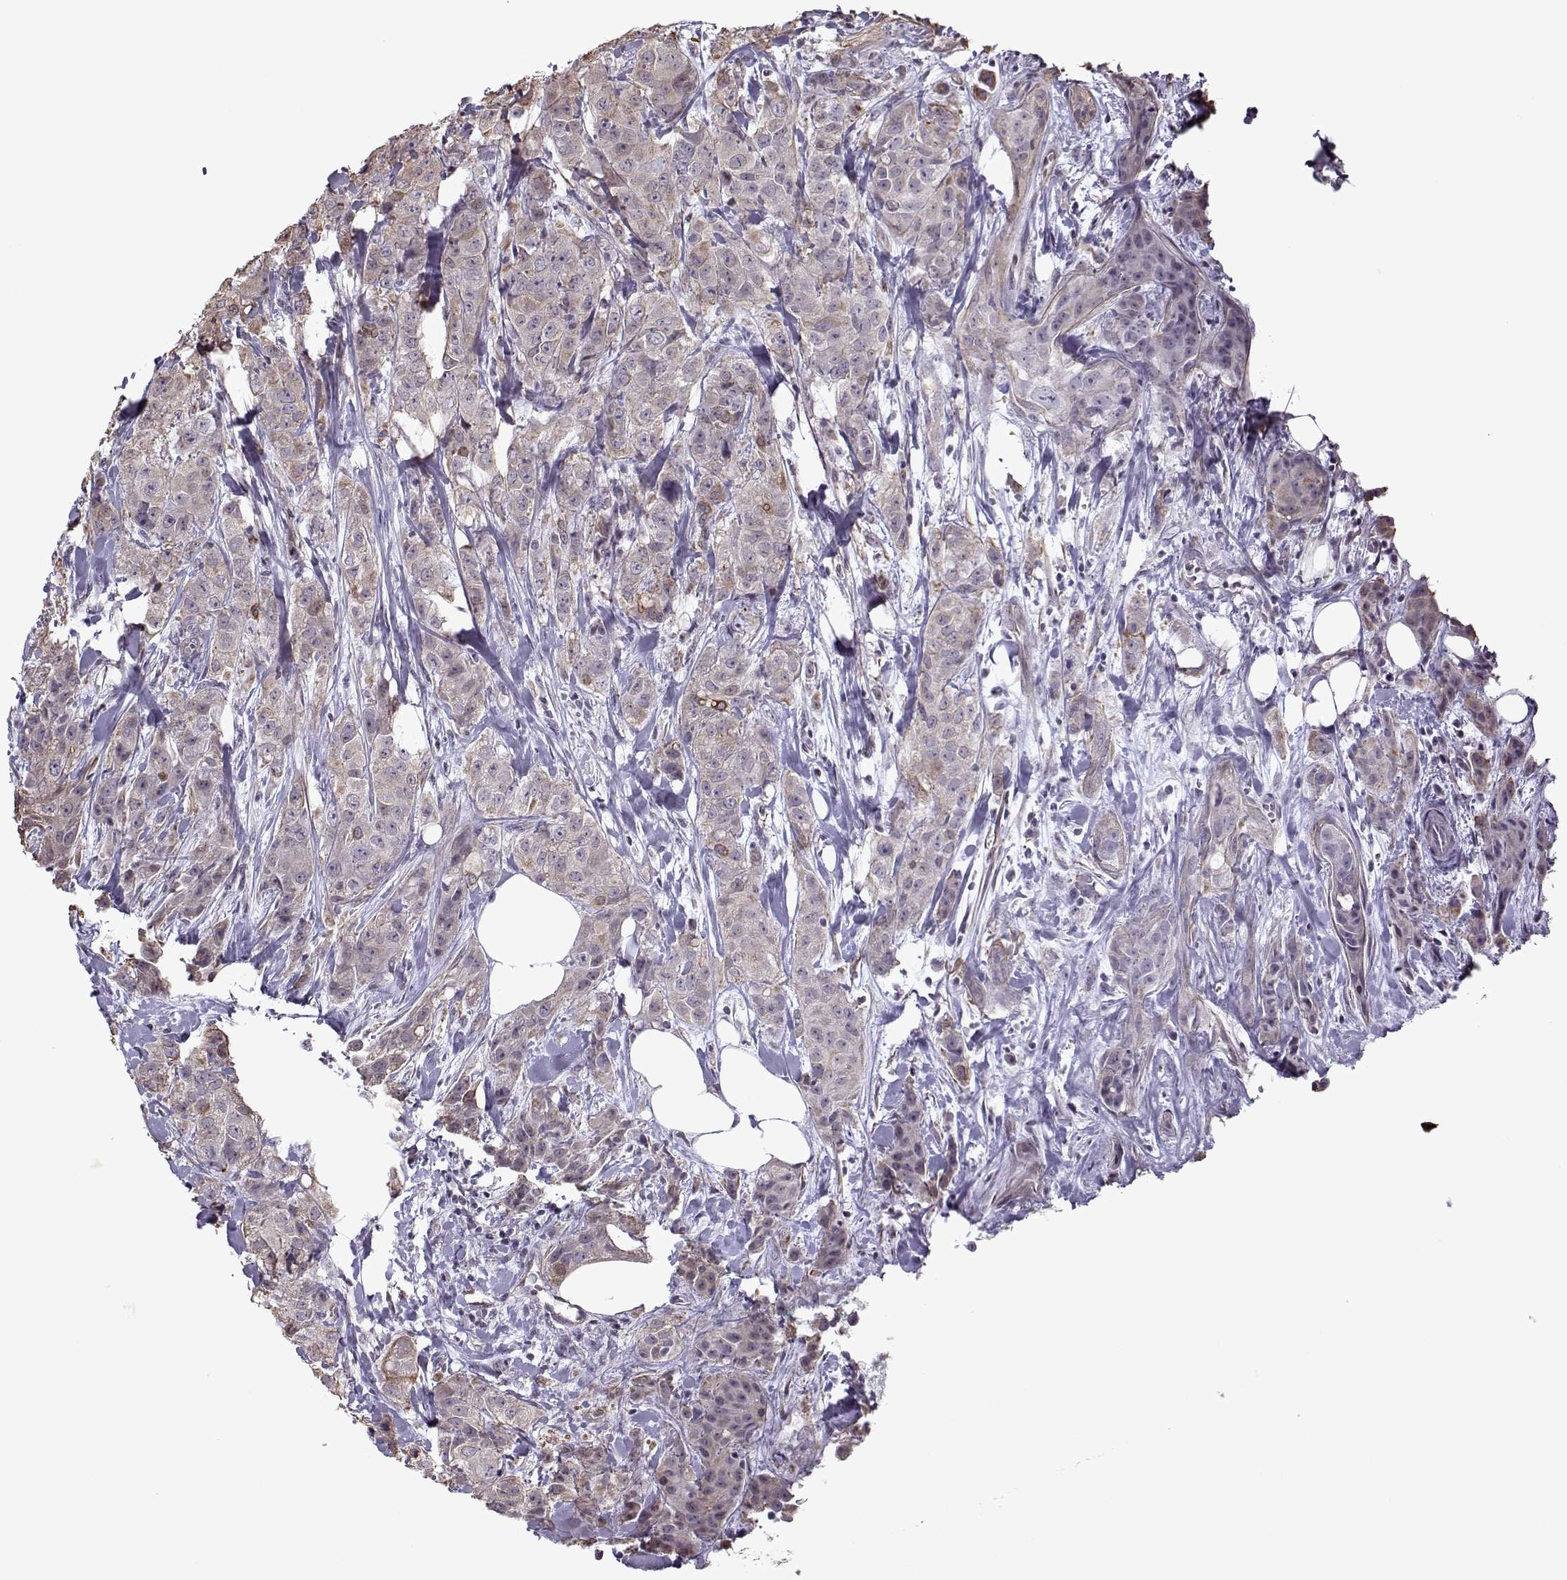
{"staining": {"intensity": "weak", "quantity": ">75%", "location": "cytoplasmic/membranous"}, "tissue": "breast cancer", "cell_type": "Tumor cells", "image_type": "cancer", "snomed": [{"axis": "morphology", "description": "Duct carcinoma"}, {"axis": "topography", "description": "Breast"}], "caption": "Protein staining displays weak cytoplasmic/membranous positivity in about >75% of tumor cells in invasive ductal carcinoma (breast). The protein is stained brown, and the nuclei are stained in blue (DAB IHC with brightfield microscopy, high magnification).", "gene": "KRT9", "patient": {"sex": "female", "age": 43}}